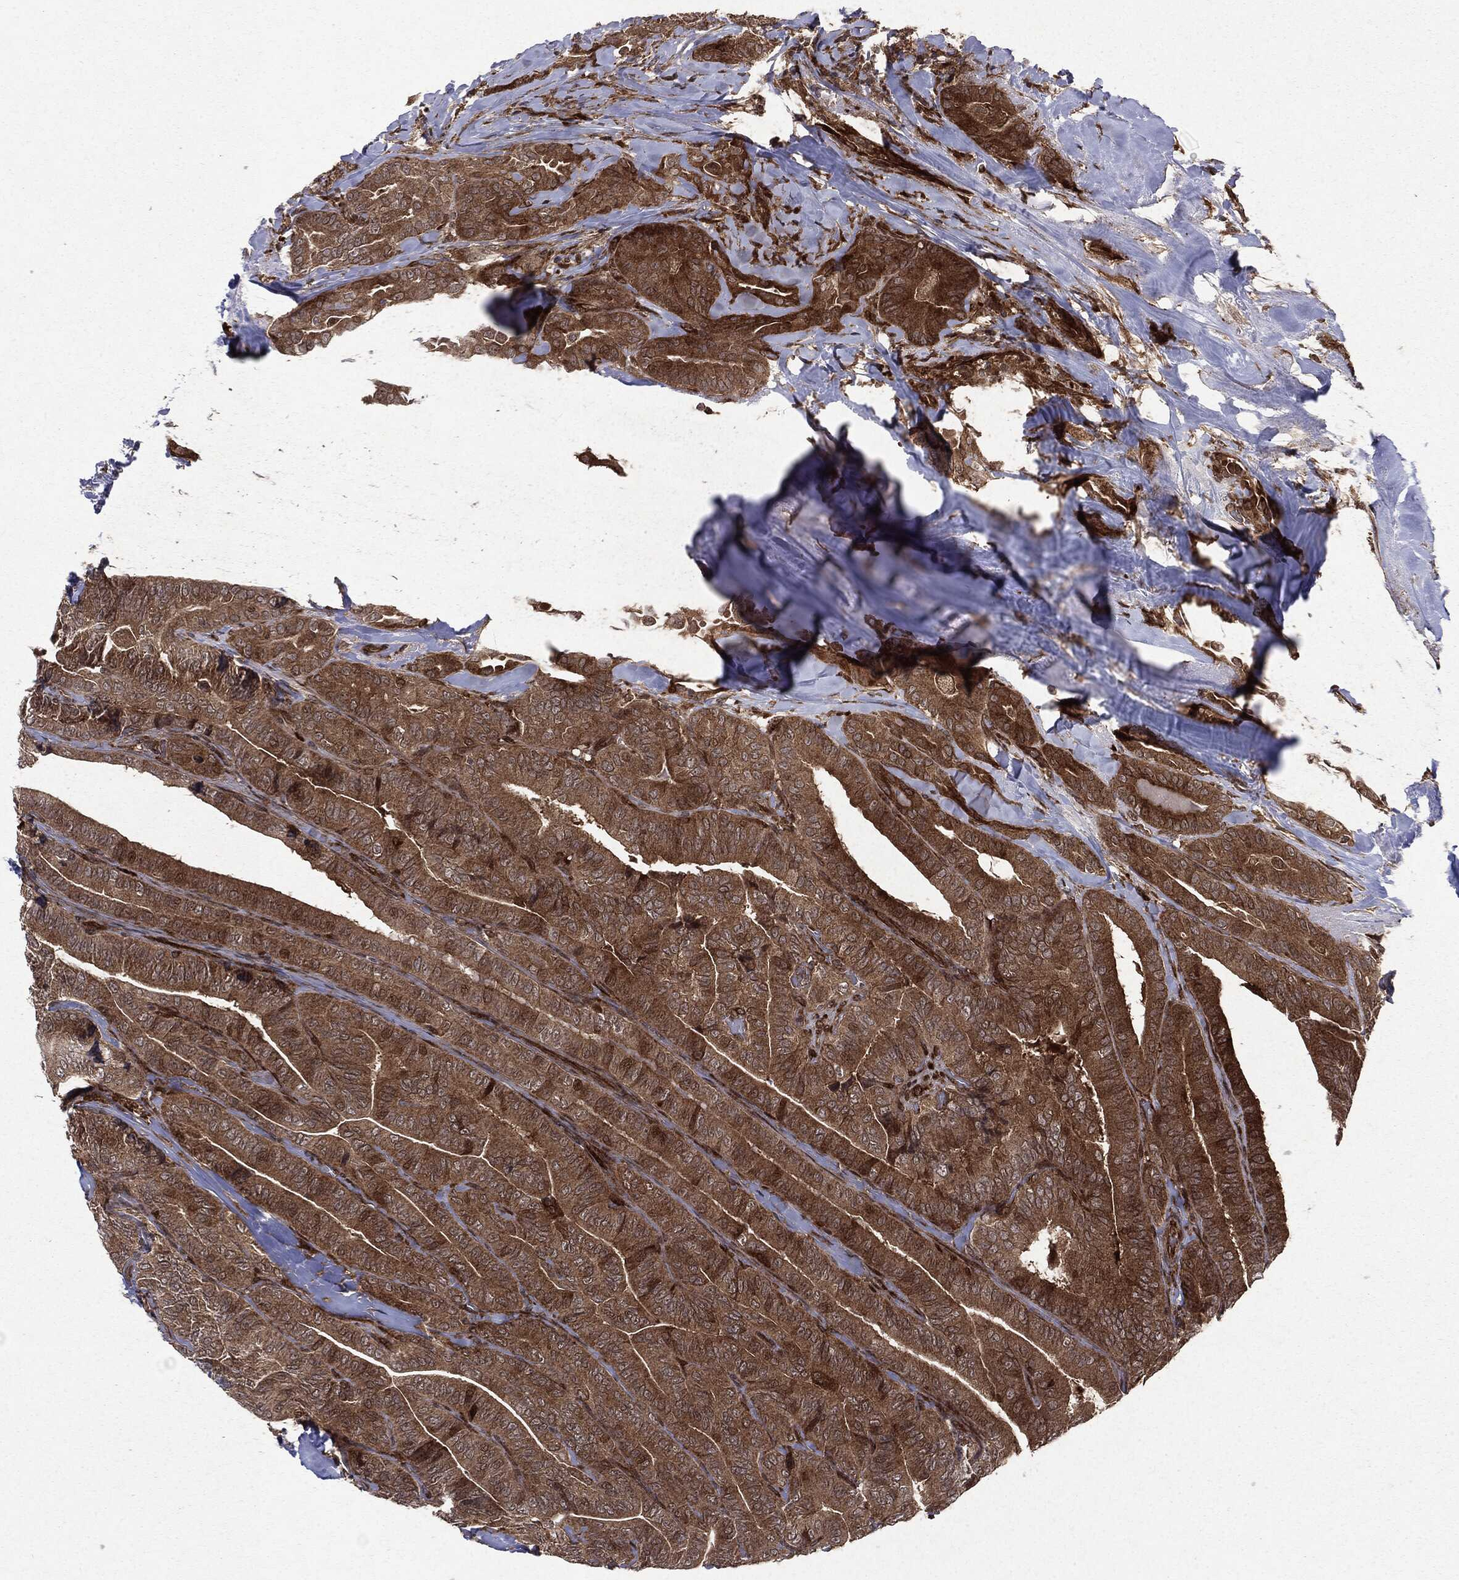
{"staining": {"intensity": "strong", "quantity": ">75%", "location": "cytoplasmic/membranous"}, "tissue": "thyroid cancer", "cell_type": "Tumor cells", "image_type": "cancer", "snomed": [{"axis": "morphology", "description": "Papillary adenocarcinoma, NOS"}, {"axis": "topography", "description": "Thyroid gland"}], "caption": "Immunohistochemistry (DAB (3,3'-diaminobenzidine)) staining of papillary adenocarcinoma (thyroid) shows strong cytoplasmic/membranous protein expression in approximately >75% of tumor cells.", "gene": "OTUB1", "patient": {"sex": "male", "age": 61}}